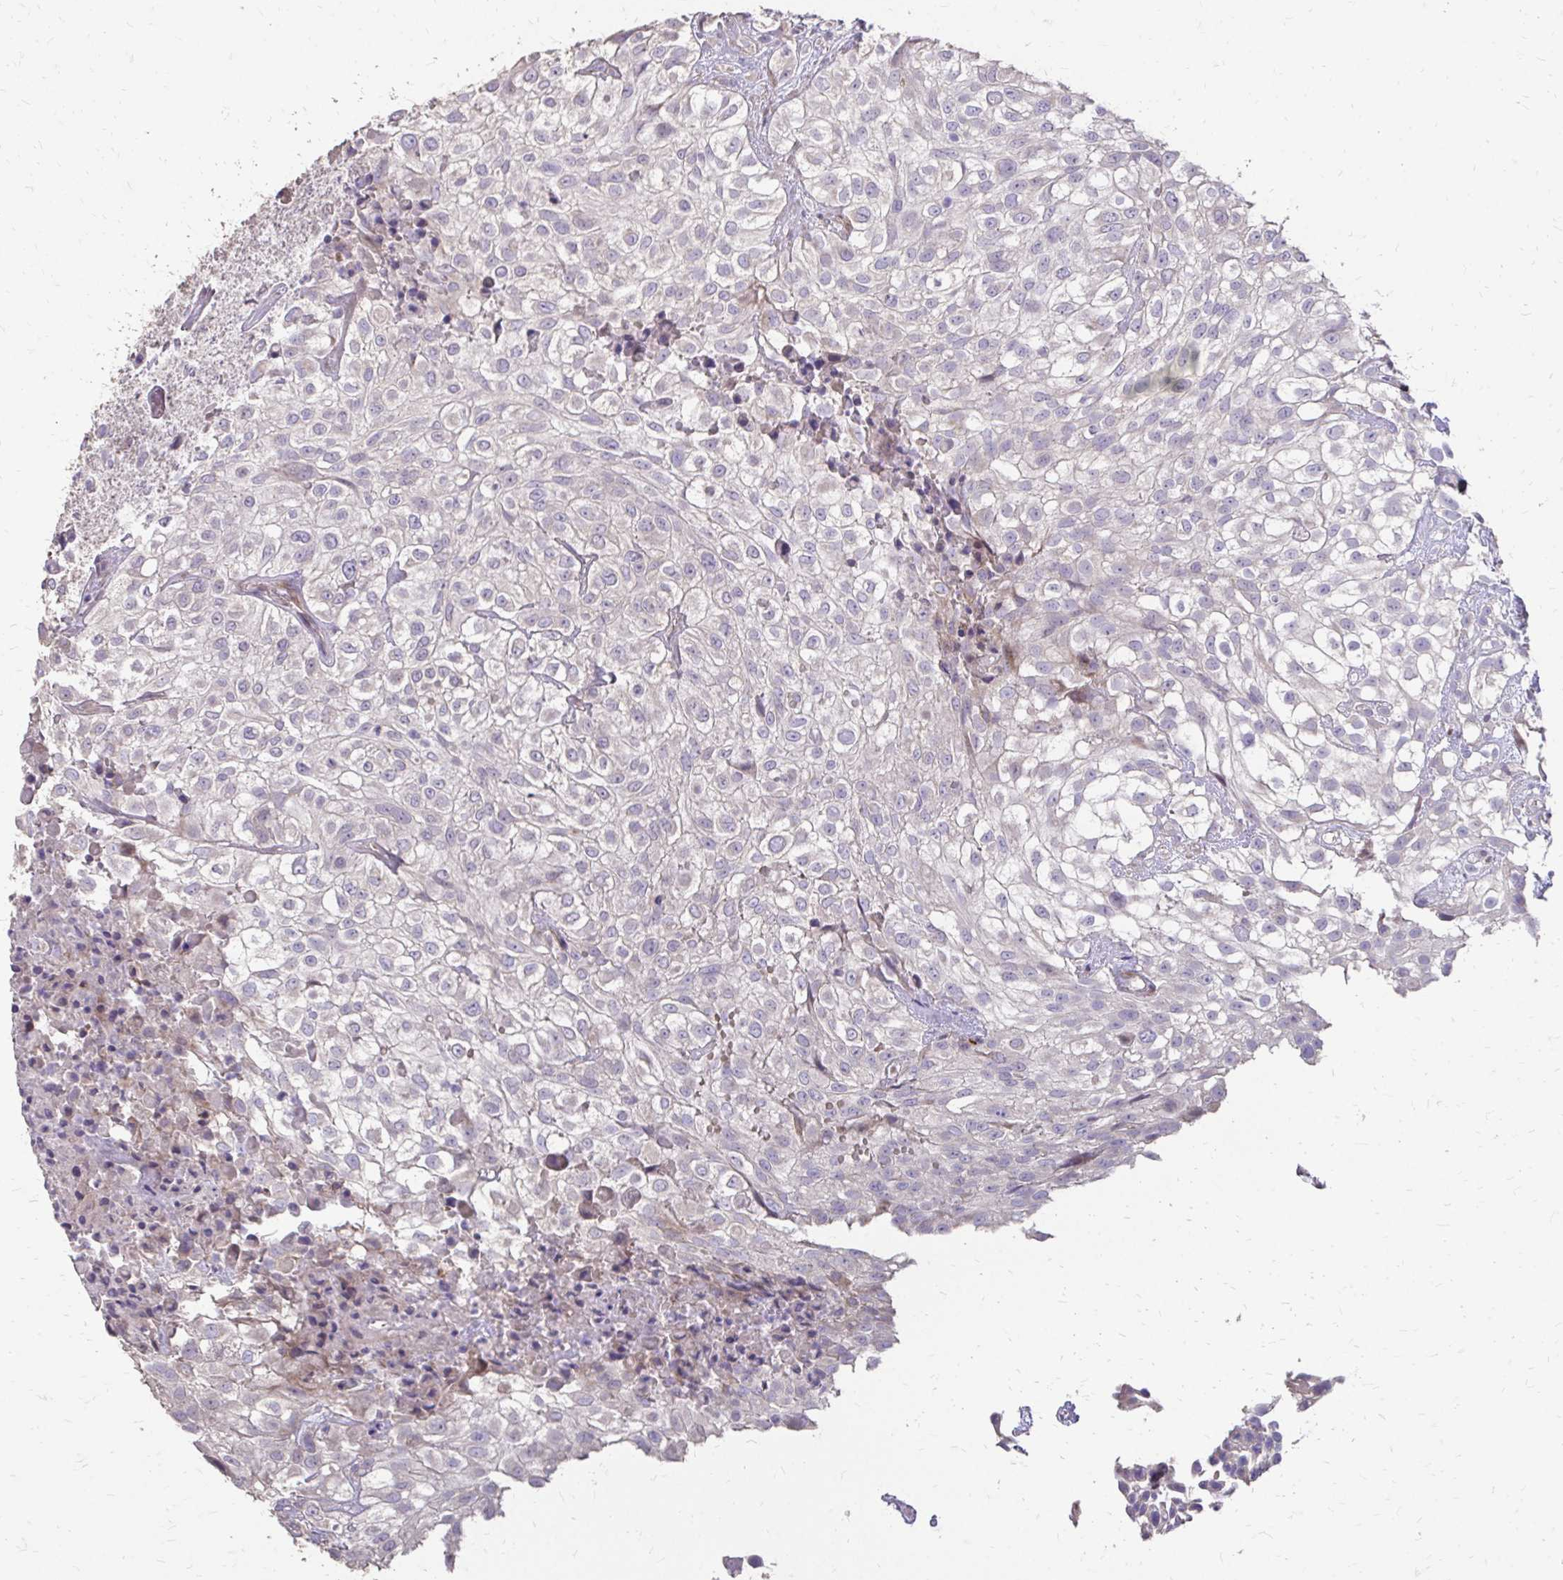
{"staining": {"intensity": "negative", "quantity": "none", "location": "none"}, "tissue": "urothelial cancer", "cell_type": "Tumor cells", "image_type": "cancer", "snomed": [{"axis": "morphology", "description": "Urothelial carcinoma, High grade"}, {"axis": "topography", "description": "Urinary bladder"}], "caption": "High power microscopy micrograph of an immunohistochemistry (IHC) image of urothelial cancer, revealing no significant expression in tumor cells.", "gene": "MYORG", "patient": {"sex": "male", "age": 56}}